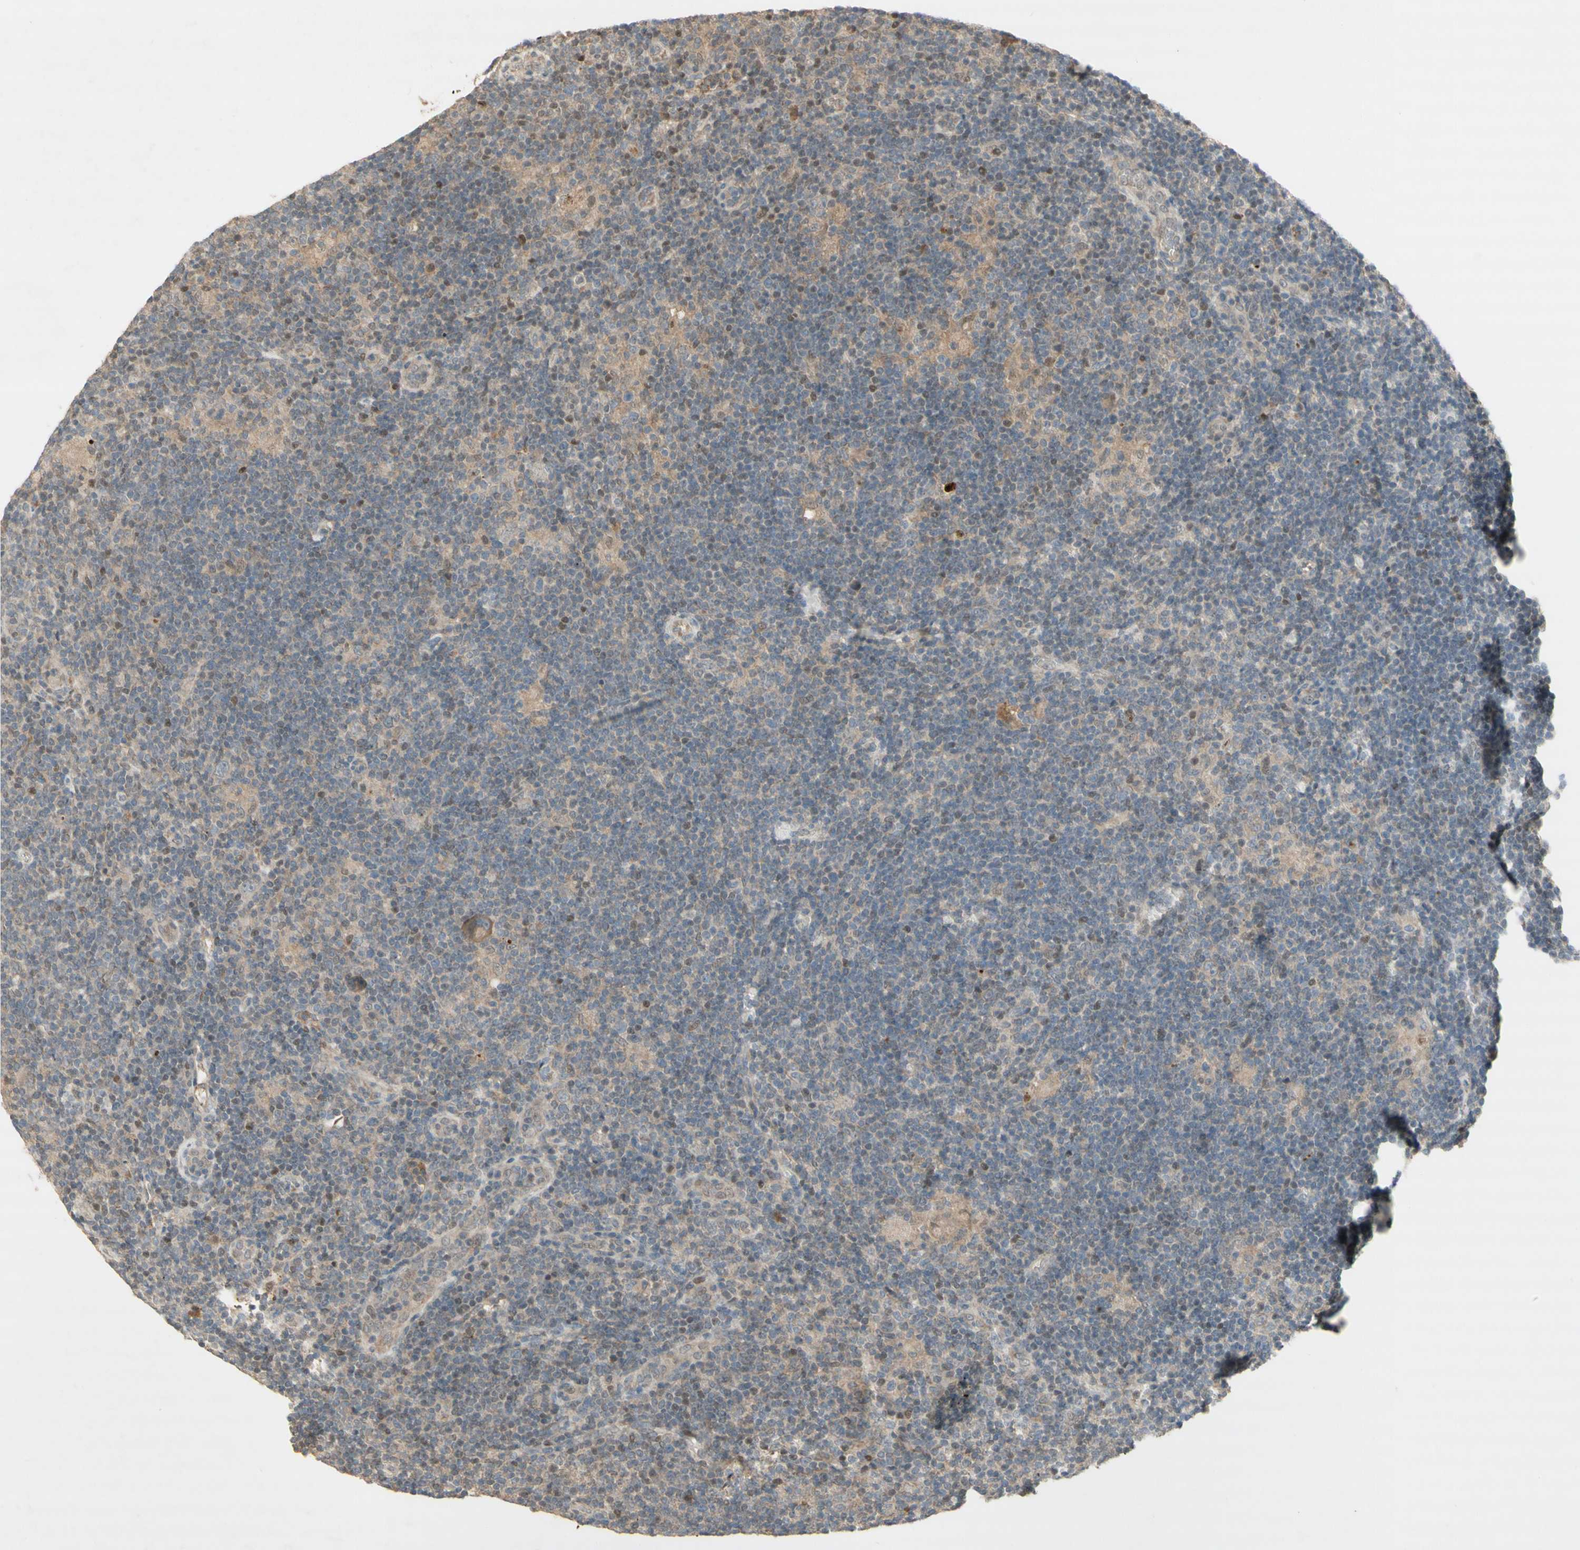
{"staining": {"intensity": "weak", "quantity": ">75%", "location": "cytoplasmic/membranous"}, "tissue": "lymphoma", "cell_type": "Tumor cells", "image_type": "cancer", "snomed": [{"axis": "morphology", "description": "Hodgkin's disease, NOS"}, {"axis": "topography", "description": "Lymph node"}], "caption": "IHC (DAB (3,3'-diaminobenzidine)) staining of lymphoma exhibits weak cytoplasmic/membranous protein staining in about >75% of tumor cells.", "gene": "NRG4", "patient": {"sex": "female", "age": 57}}